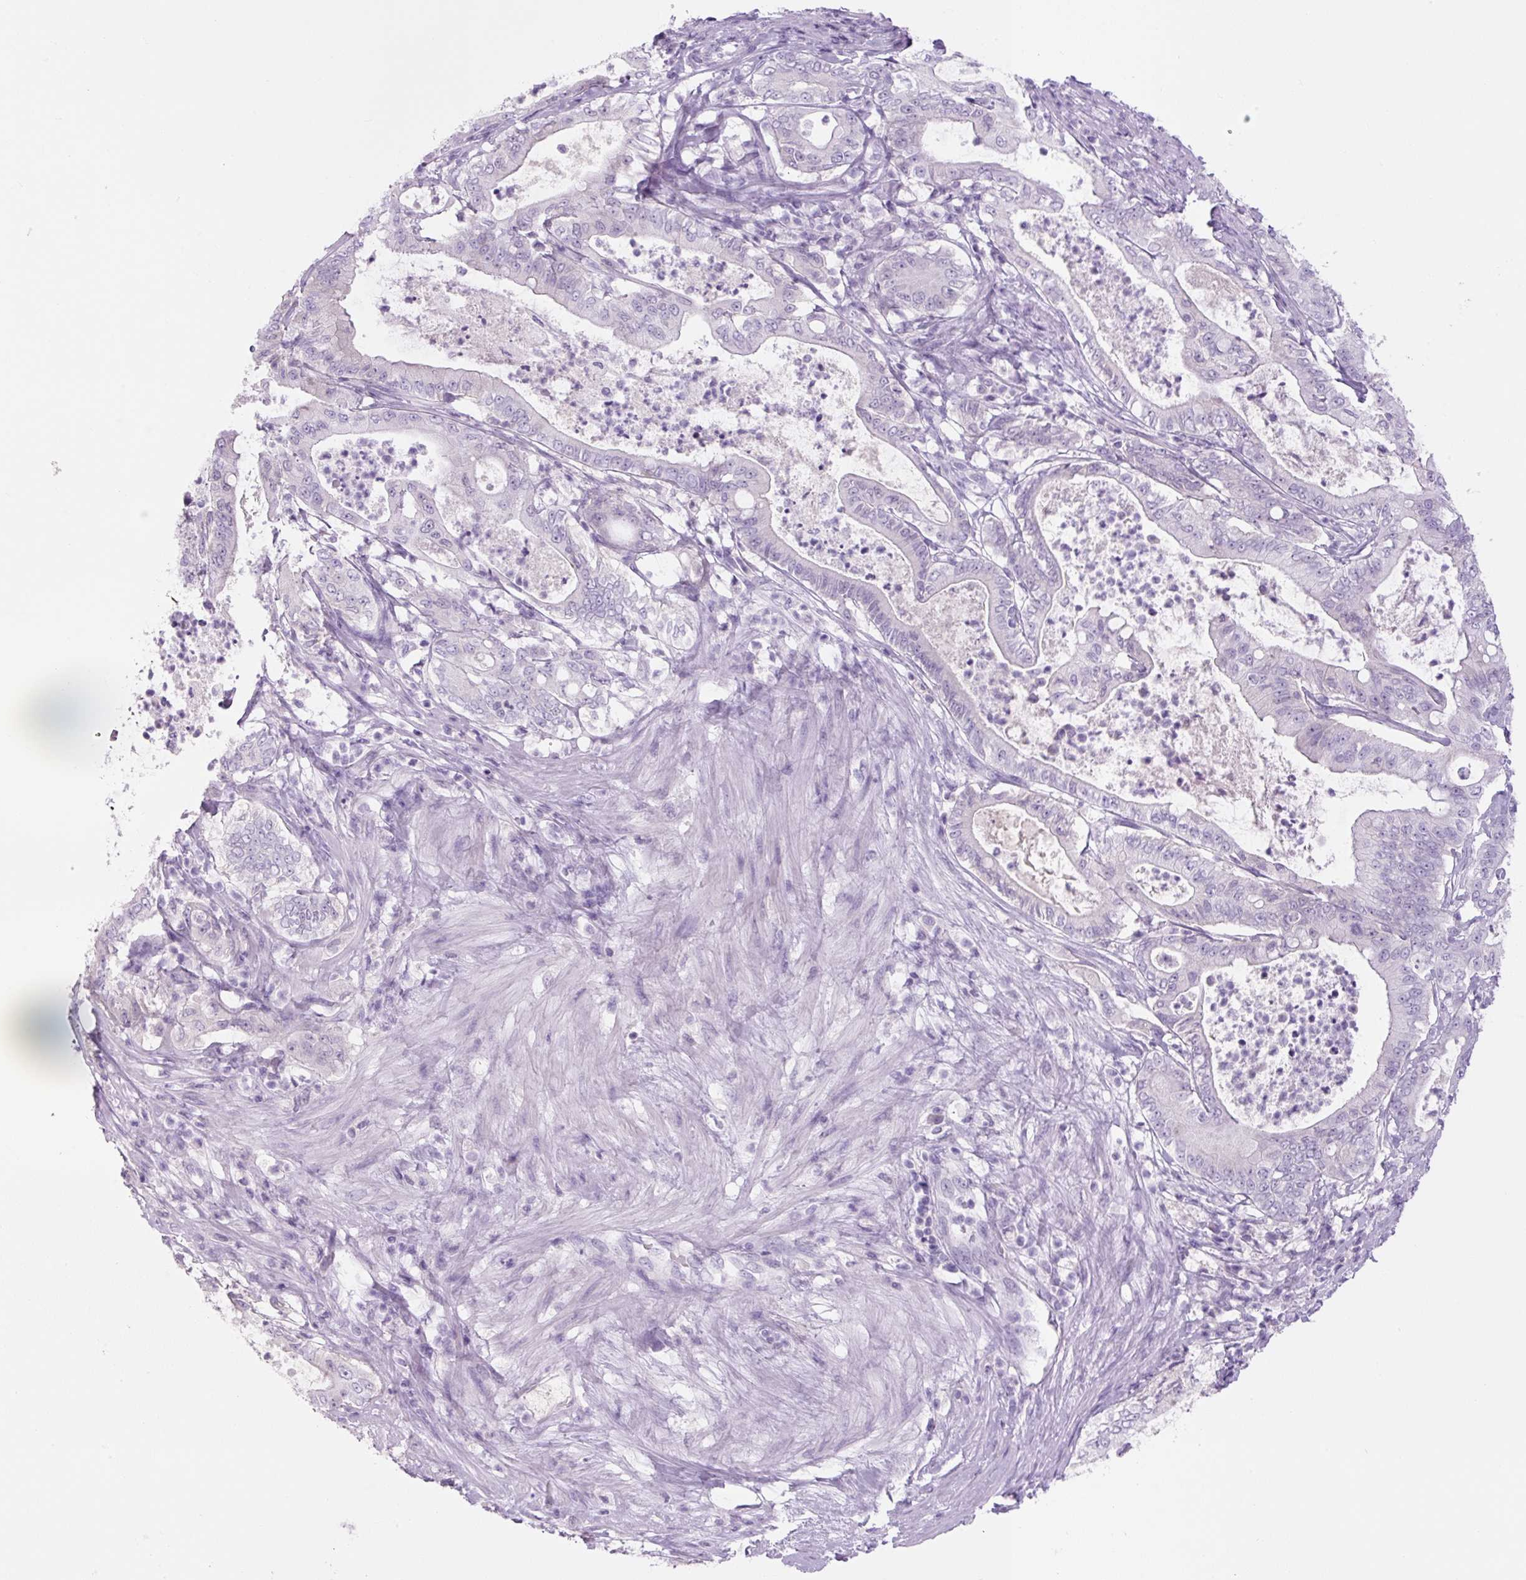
{"staining": {"intensity": "negative", "quantity": "none", "location": "none"}, "tissue": "pancreatic cancer", "cell_type": "Tumor cells", "image_type": "cancer", "snomed": [{"axis": "morphology", "description": "Adenocarcinoma, NOS"}, {"axis": "topography", "description": "Pancreas"}], "caption": "Protein analysis of pancreatic adenocarcinoma displays no significant expression in tumor cells.", "gene": "COL9A2", "patient": {"sex": "male", "age": 71}}